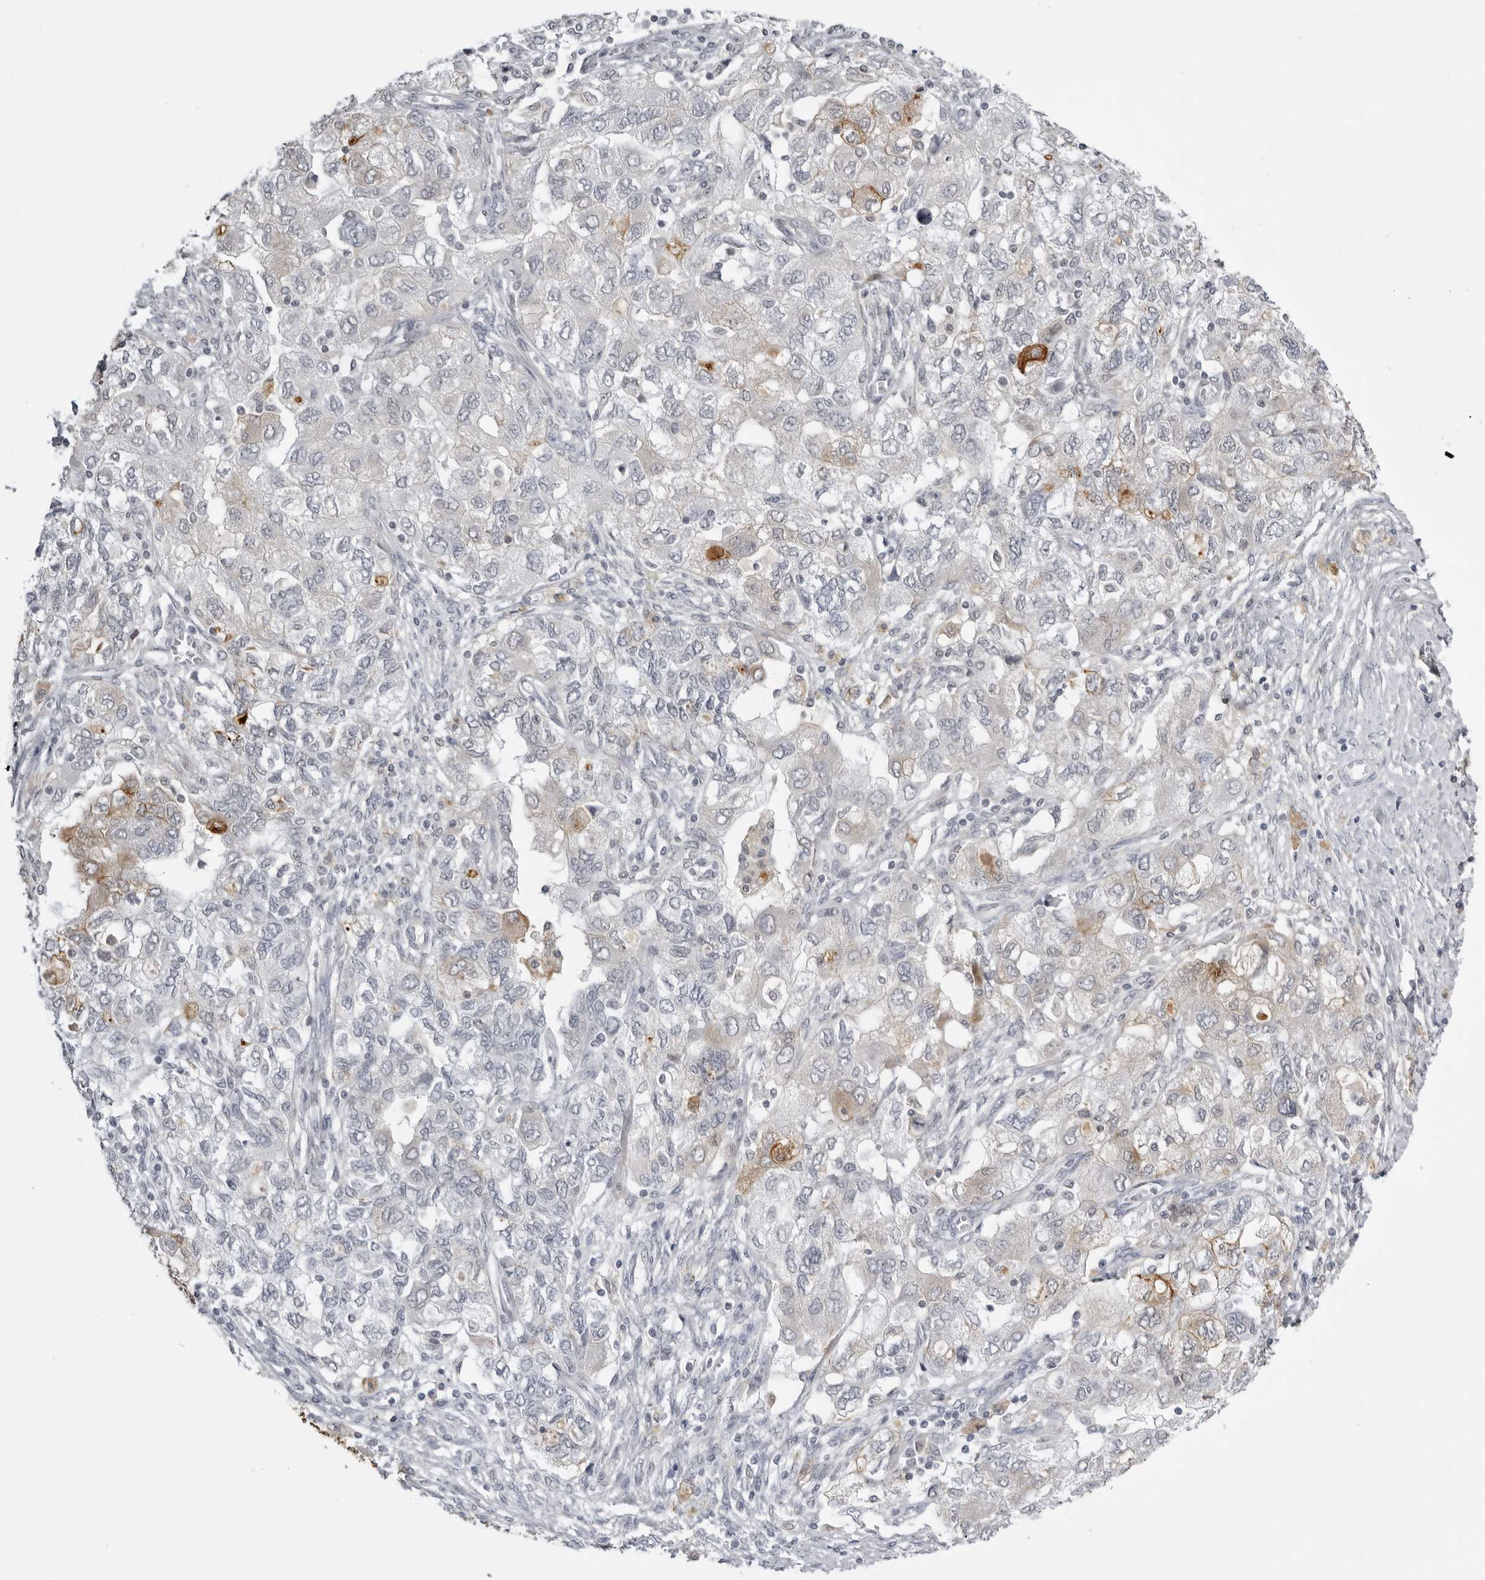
{"staining": {"intensity": "weak", "quantity": "<25%", "location": "cytoplasmic/membranous"}, "tissue": "ovarian cancer", "cell_type": "Tumor cells", "image_type": "cancer", "snomed": [{"axis": "morphology", "description": "Carcinoma, NOS"}, {"axis": "morphology", "description": "Cystadenocarcinoma, serous, NOS"}, {"axis": "topography", "description": "Ovary"}], "caption": "This is an immunohistochemistry (IHC) image of human ovarian cancer (serous cystadenocarcinoma). There is no staining in tumor cells.", "gene": "SERPINF2", "patient": {"sex": "female", "age": 69}}